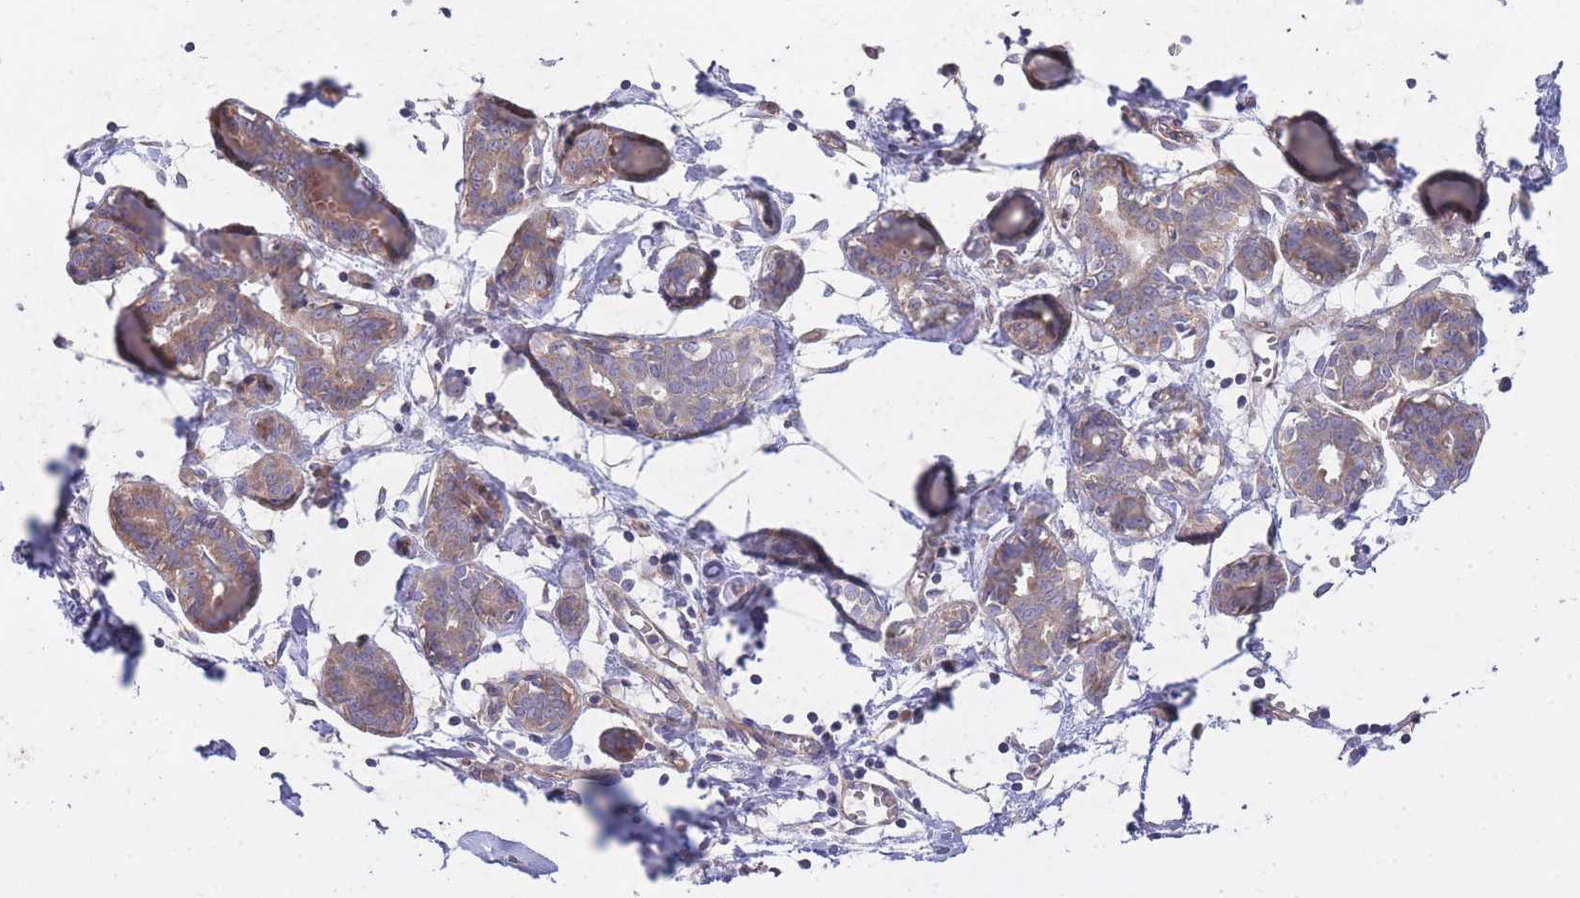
{"staining": {"intensity": "negative", "quantity": "none", "location": "none"}, "tissue": "breast", "cell_type": "Adipocytes", "image_type": "normal", "snomed": [{"axis": "morphology", "description": "Normal tissue, NOS"}, {"axis": "topography", "description": "Breast"}], "caption": "There is no significant staining in adipocytes of breast. Brightfield microscopy of immunohistochemistry (IHC) stained with DAB (3,3'-diaminobenzidine) (brown) and hematoxylin (blue), captured at high magnification.", "gene": "CHAC1", "patient": {"sex": "female", "age": 27}}